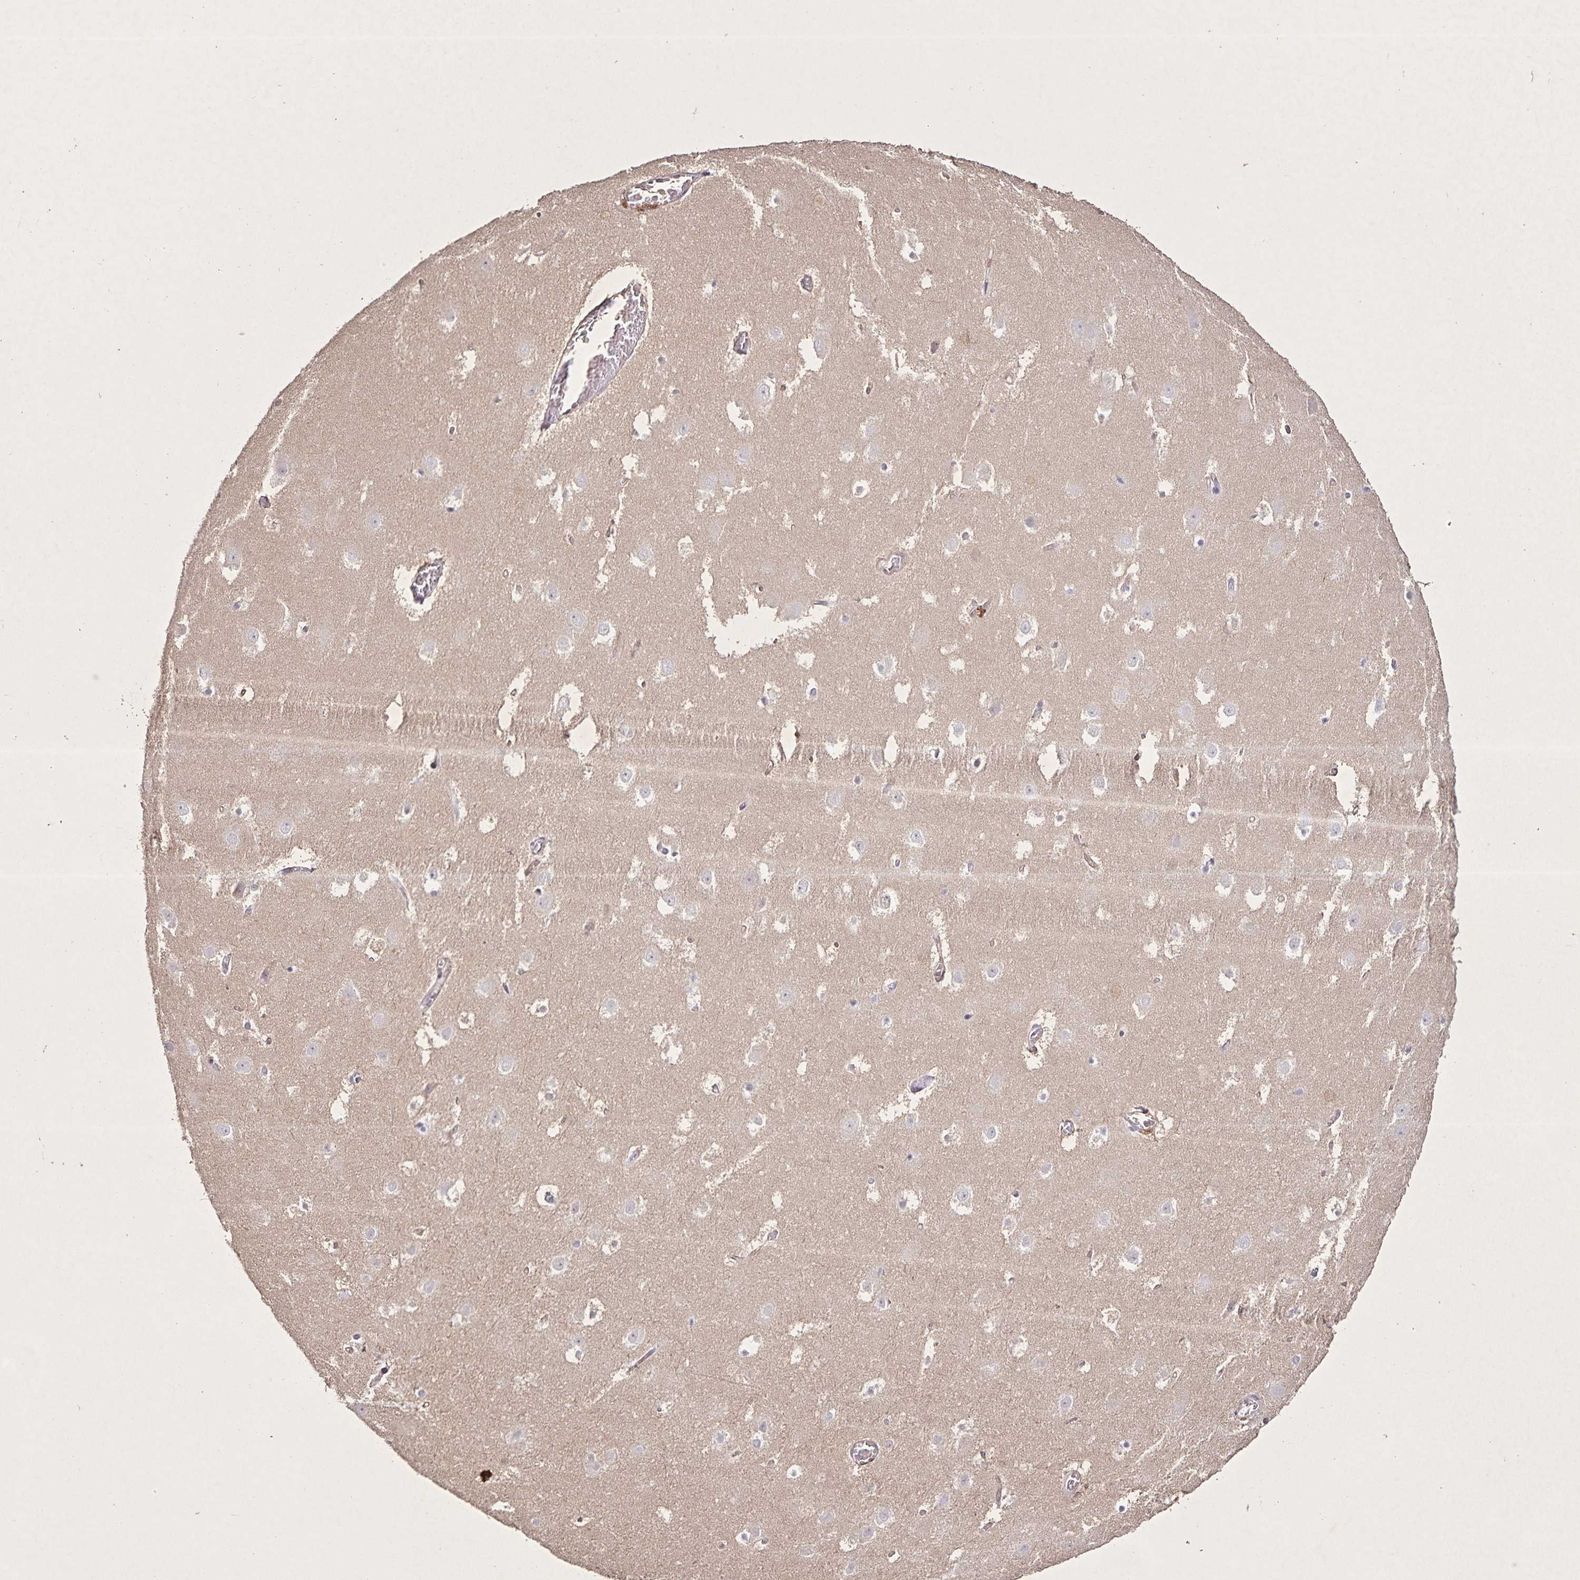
{"staining": {"intensity": "negative", "quantity": "none", "location": "none"}, "tissue": "hippocampus", "cell_type": "Glial cells", "image_type": "normal", "snomed": [{"axis": "morphology", "description": "Normal tissue, NOS"}, {"axis": "topography", "description": "Hippocampus"}], "caption": "An image of human hippocampus is negative for staining in glial cells. Brightfield microscopy of immunohistochemistry stained with DAB (brown) and hematoxylin (blue), captured at high magnification.", "gene": "GDF2", "patient": {"sex": "female", "age": 52}}